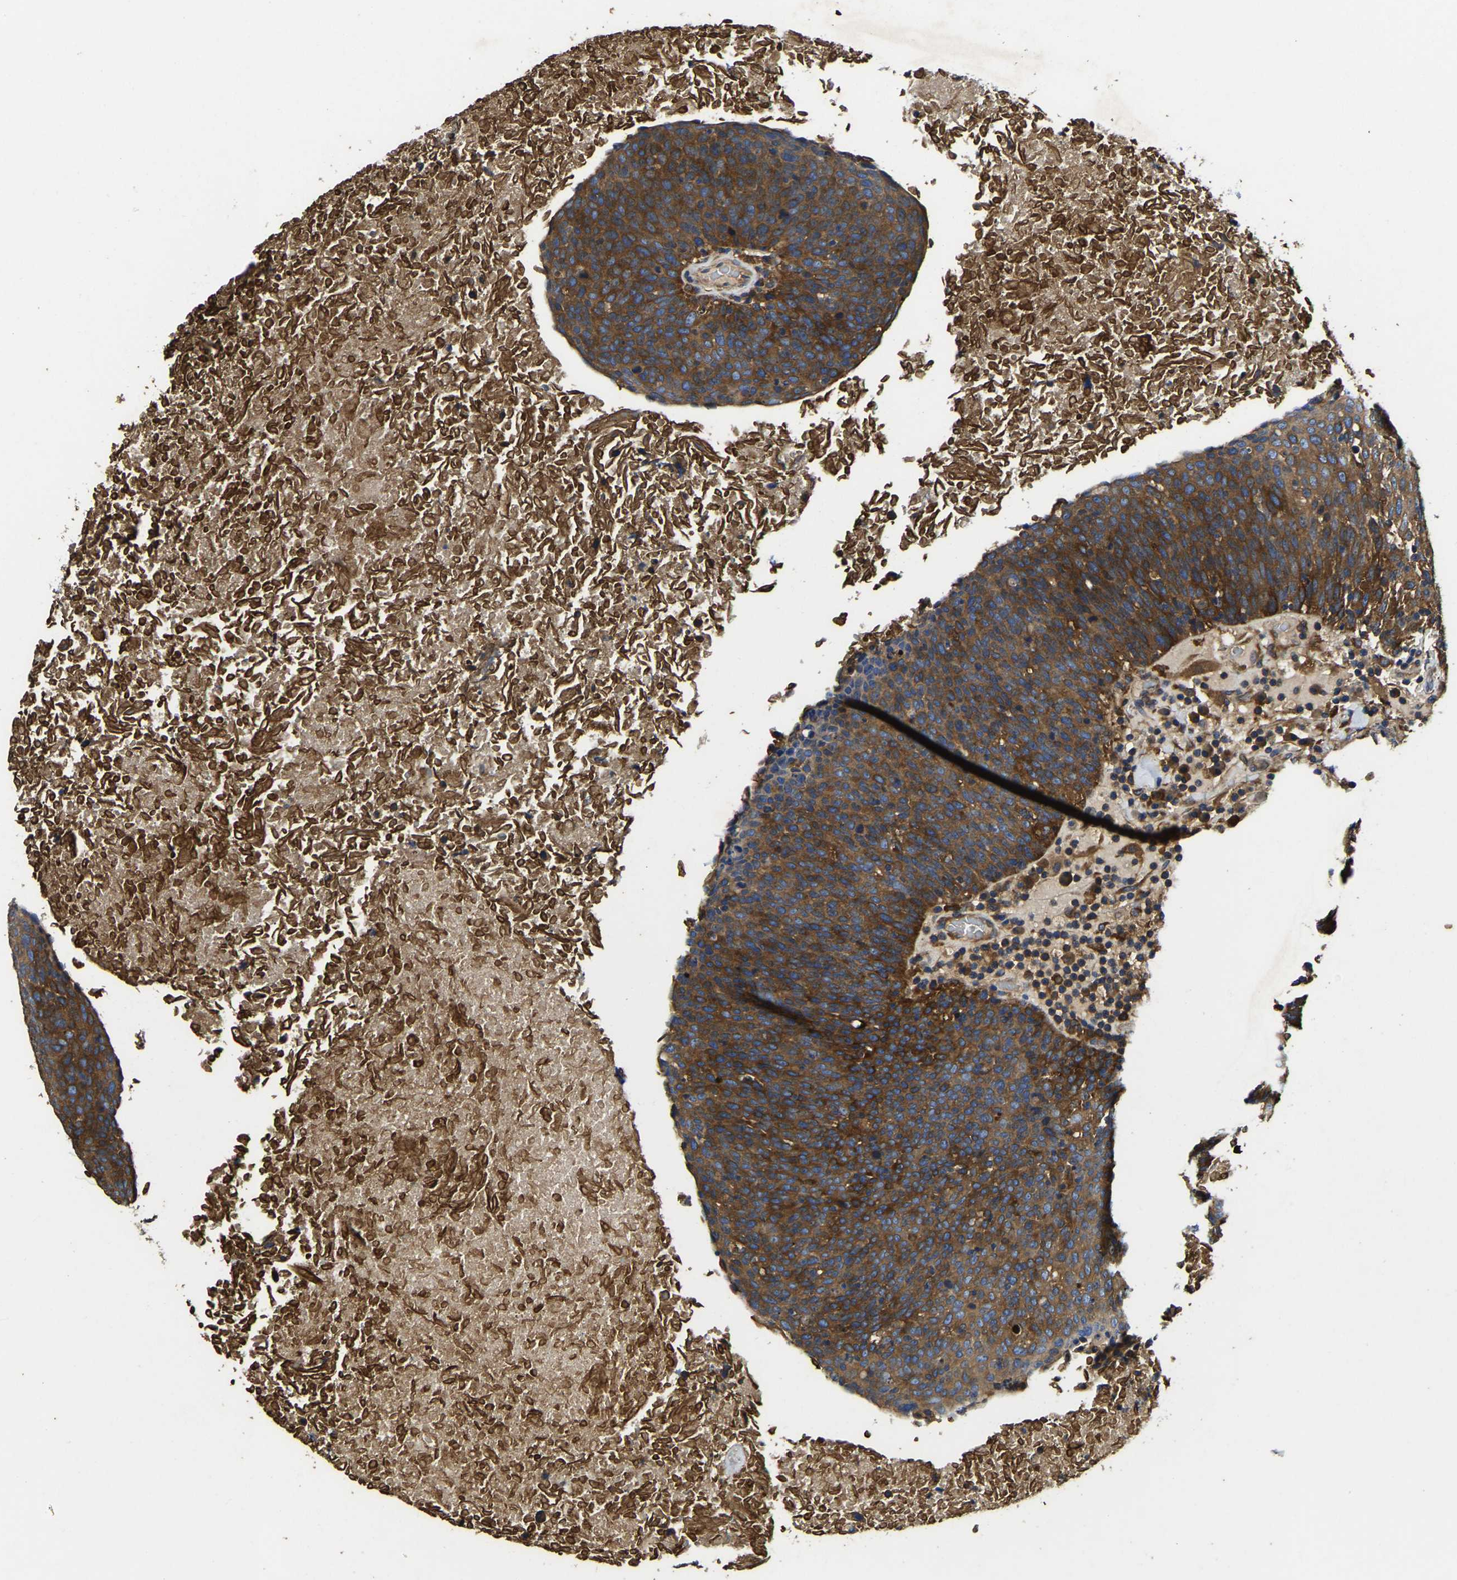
{"staining": {"intensity": "moderate", "quantity": ">75%", "location": "cytoplasmic/membranous"}, "tissue": "head and neck cancer", "cell_type": "Tumor cells", "image_type": "cancer", "snomed": [{"axis": "morphology", "description": "Squamous cell carcinoma, NOS"}, {"axis": "morphology", "description": "Squamous cell carcinoma, metastatic, NOS"}, {"axis": "topography", "description": "Lymph node"}, {"axis": "topography", "description": "Head-Neck"}], "caption": "Brown immunohistochemical staining in head and neck cancer reveals moderate cytoplasmic/membranous staining in about >75% of tumor cells.", "gene": "STAT2", "patient": {"sex": "male", "age": 62}}